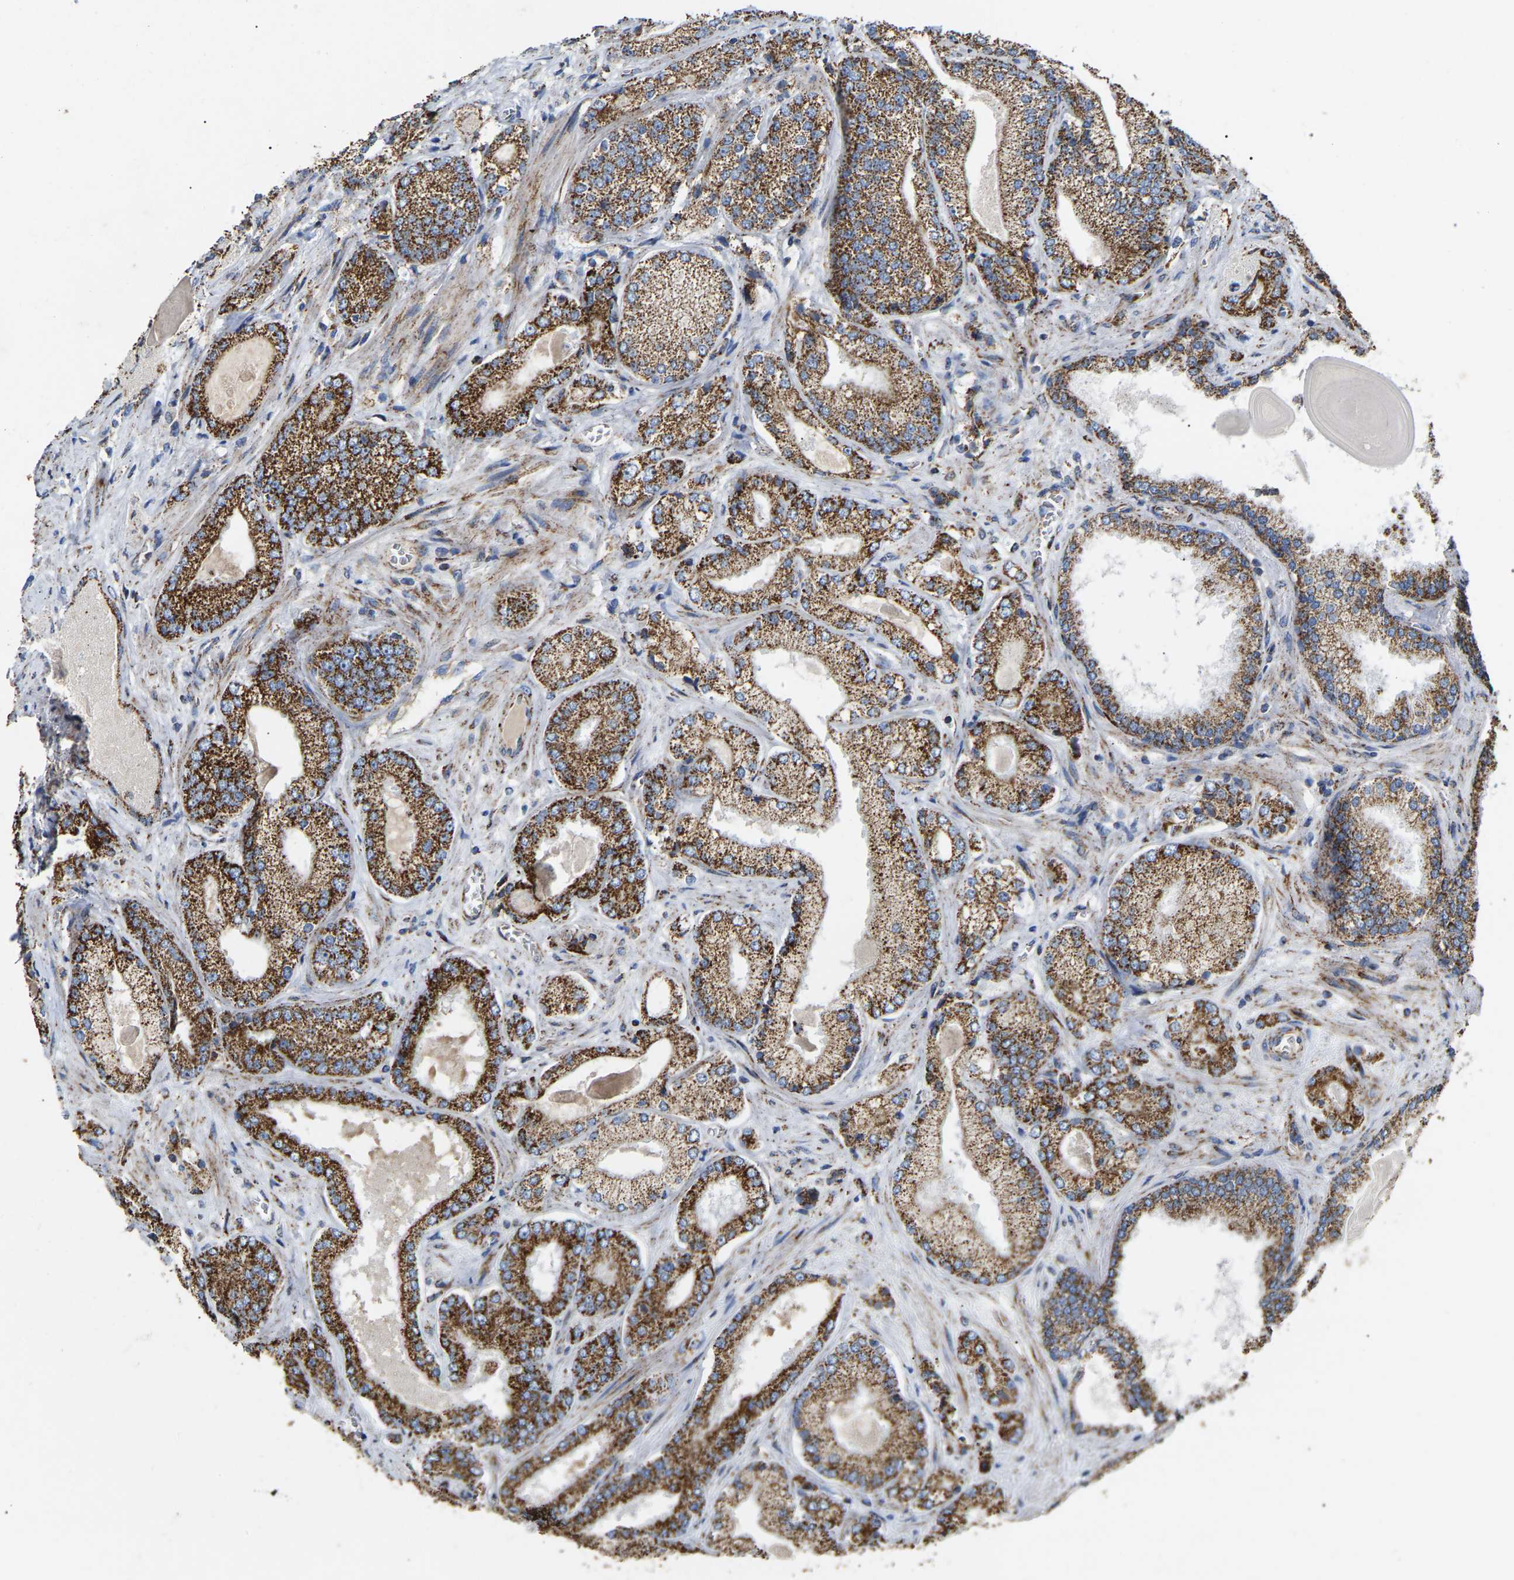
{"staining": {"intensity": "moderate", "quantity": ">75%", "location": "cytoplasmic/membranous"}, "tissue": "prostate cancer", "cell_type": "Tumor cells", "image_type": "cancer", "snomed": [{"axis": "morphology", "description": "Adenocarcinoma, Low grade"}, {"axis": "topography", "description": "Prostate"}], "caption": "Immunohistochemistry (IHC) staining of prostate low-grade adenocarcinoma, which shows medium levels of moderate cytoplasmic/membranous positivity in about >75% of tumor cells indicating moderate cytoplasmic/membranous protein positivity. The staining was performed using DAB (3,3'-diaminobenzidine) (brown) for protein detection and nuclei were counterstained in hematoxylin (blue).", "gene": "HIBADH", "patient": {"sex": "male", "age": 65}}